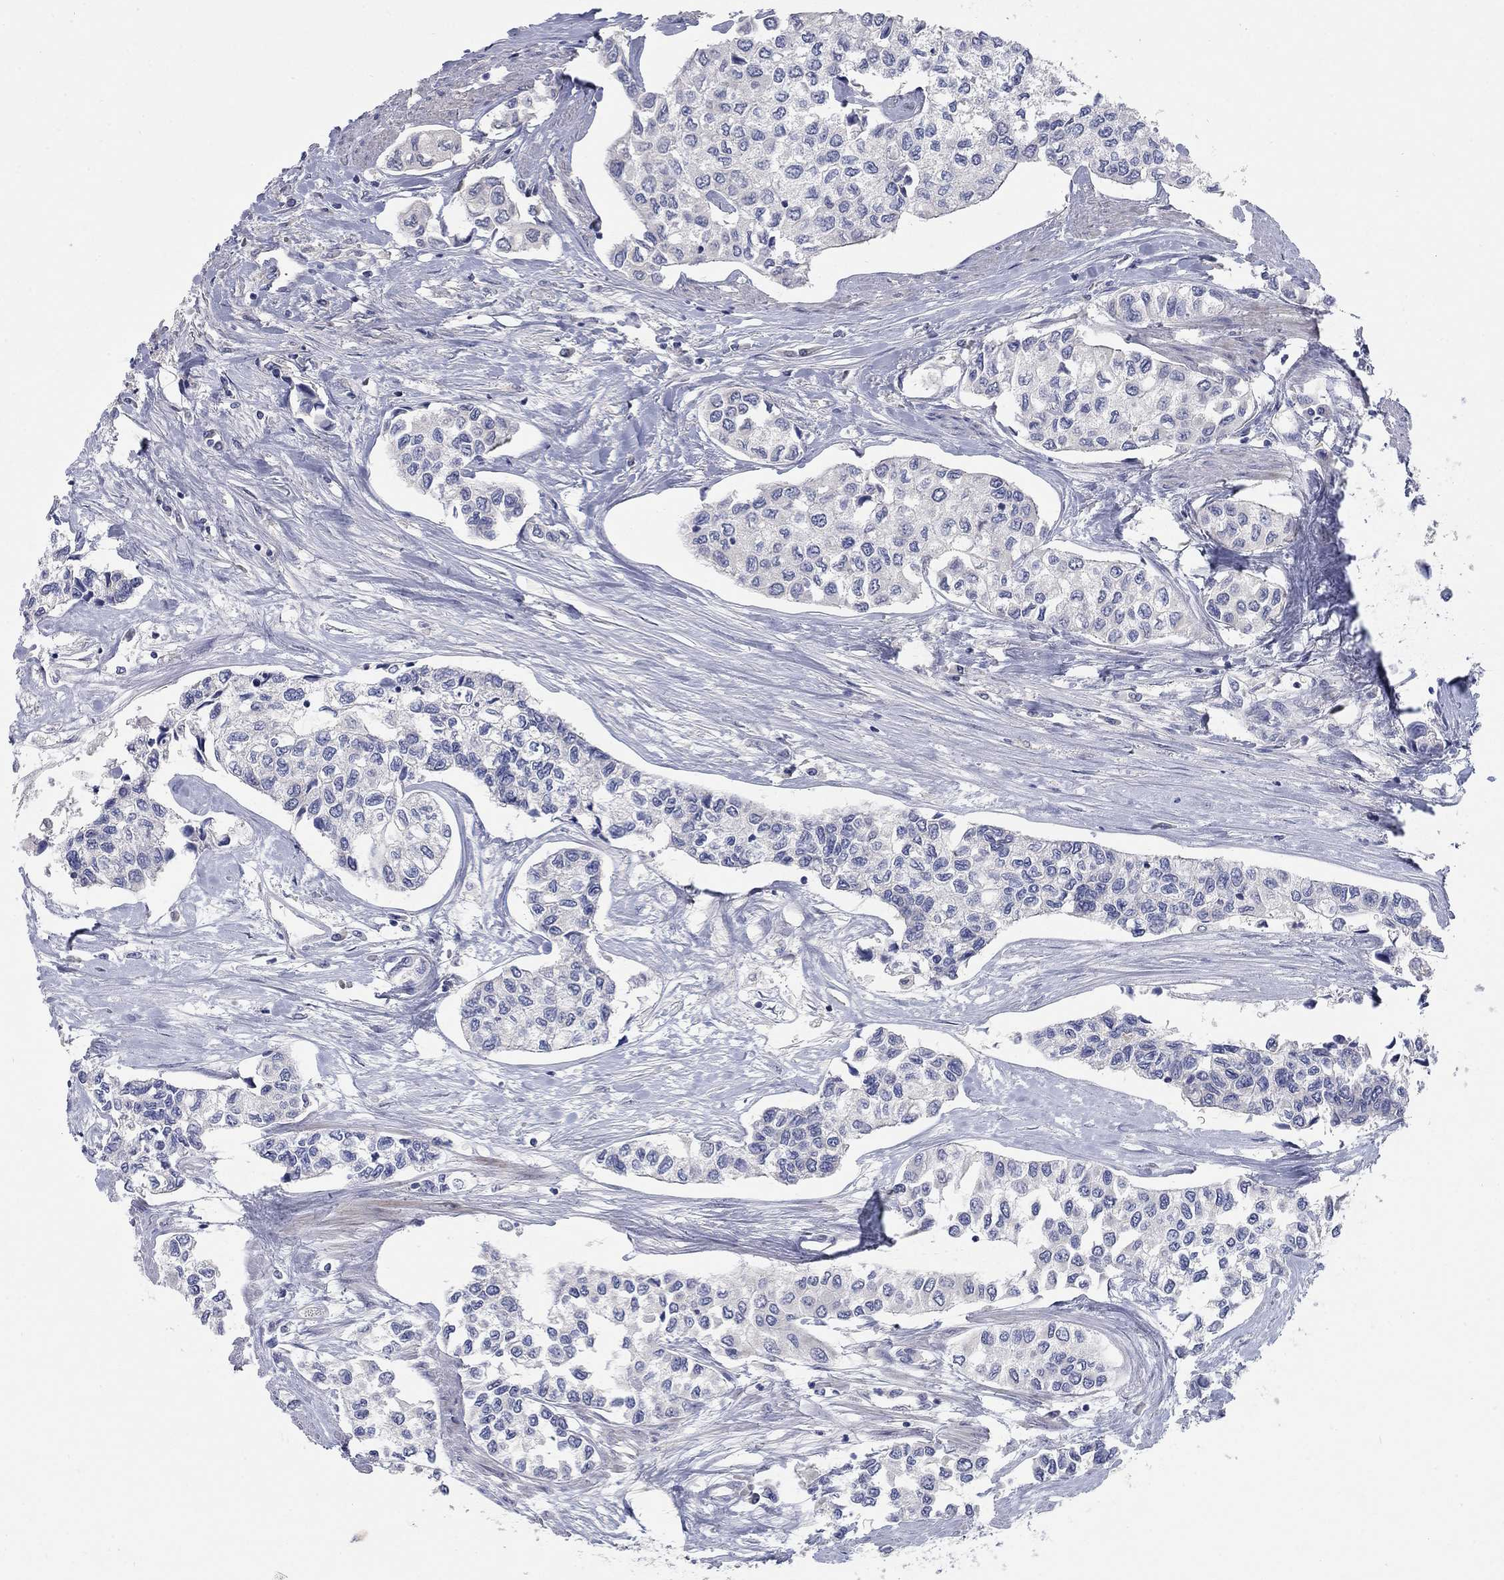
{"staining": {"intensity": "negative", "quantity": "none", "location": "none"}, "tissue": "urothelial cancer", "cell_type": "Tumor cells", "image_type": "cancer", "snomed": [{"axis": "morphology", "description": "Urothelial carcinoma, High grade"}, {"axis": "topography", "description": "Urinary bladder"}], "caption": "Tumor cells show no significant protein staining in urothelial cancer.", "gene": "TMEM249", "patient": {"sex": "male", "age": 73}}